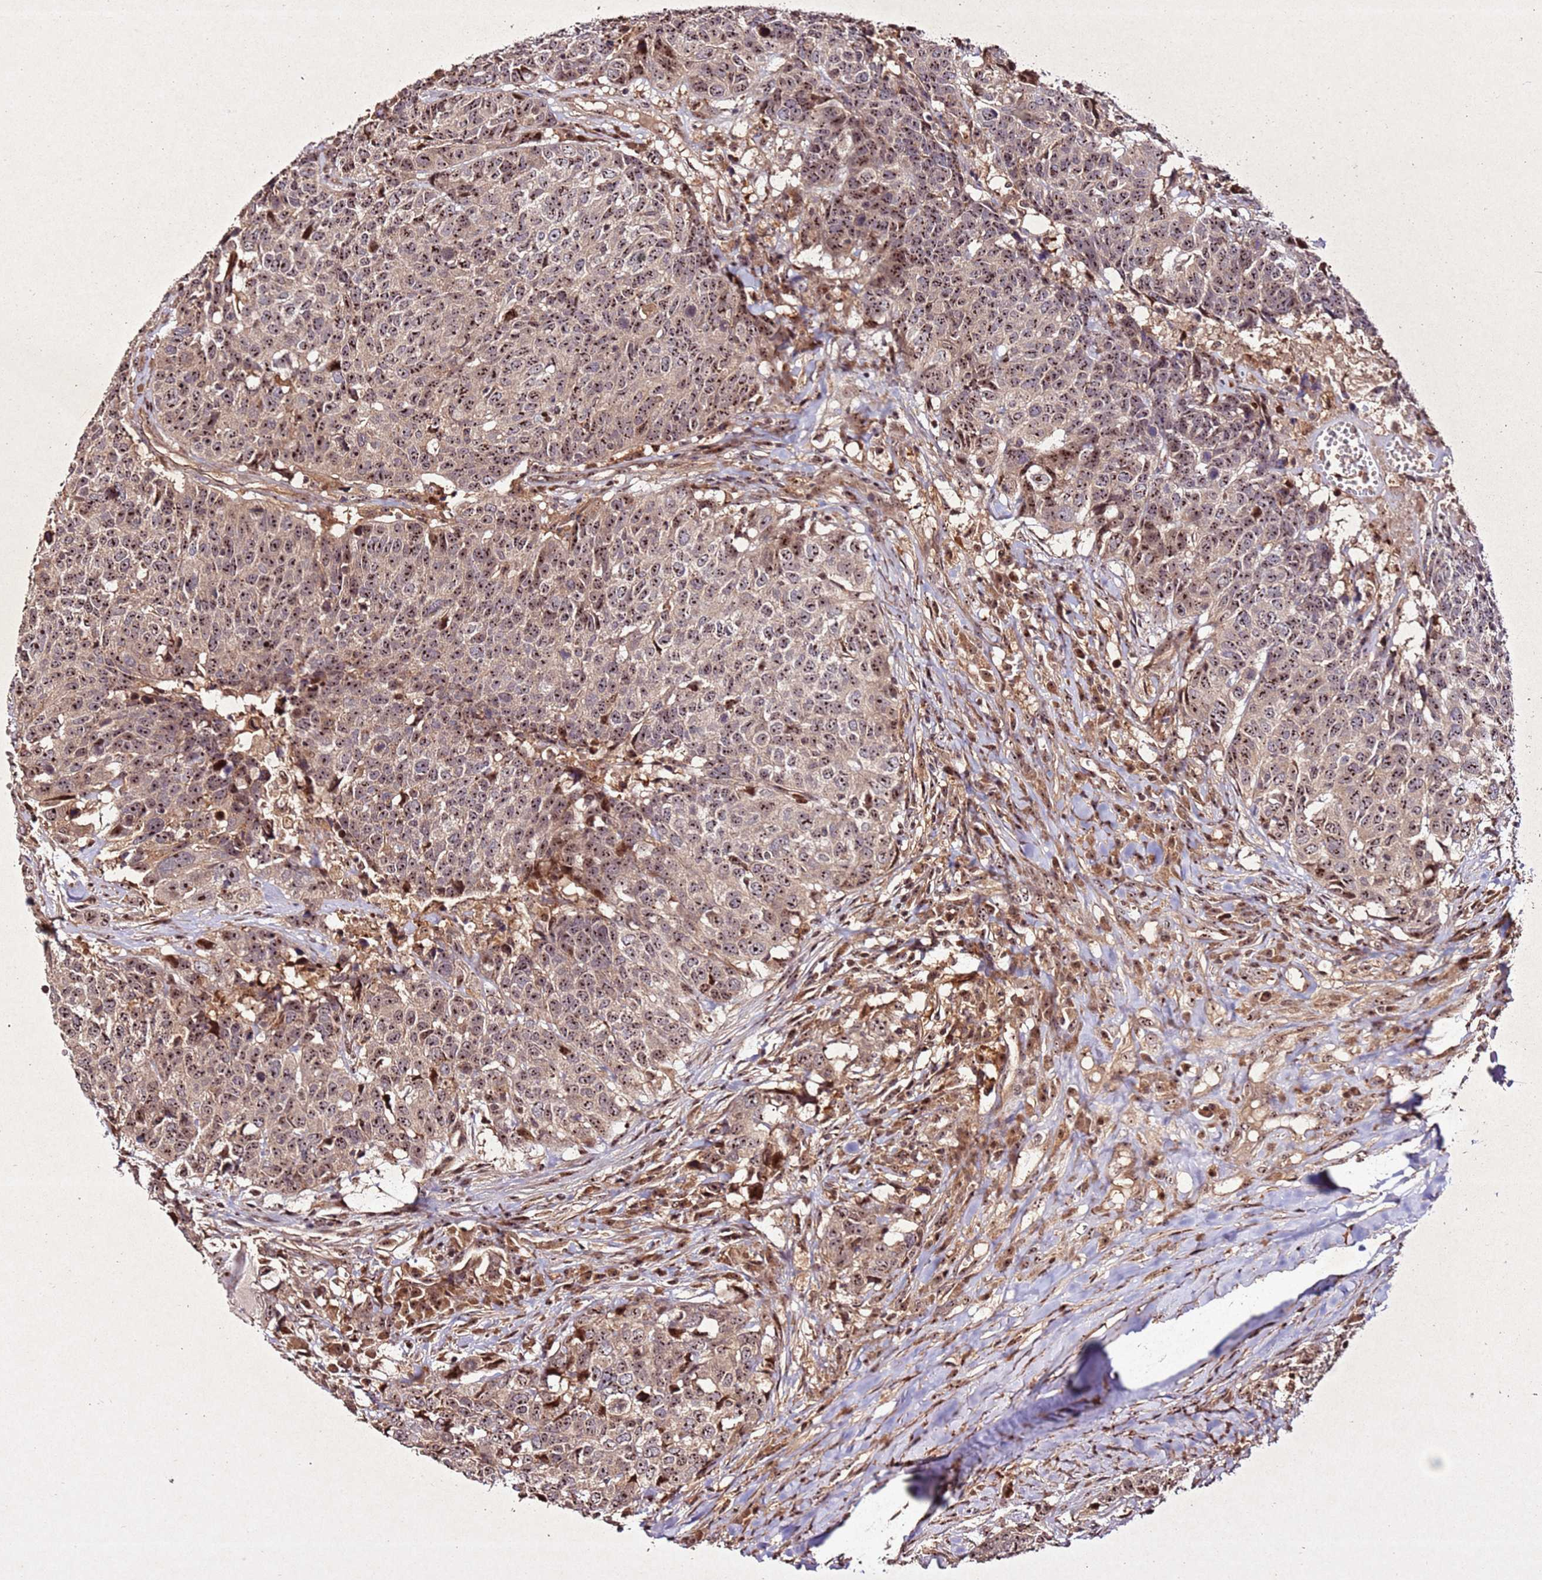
{"staining": {"intensity": "moderate", "quantity": ">75%", "location": "nuclear"}, "tissue": "head and neck cancer", "cell_type": "Tumor cells", "image_type": "cancer", "snomed": [{"axis": "morphology", "description": "Normal tissue, NOS"}, {"axis": "morphology", "description": "Squamous cell carcinoma, NOS"}, {"axis": "topography", "description": "Skeletal muscle"}, {"axis": "topography", "description": "Vascular tissue"}, {"axis": "topography", "description": "Peripheral nerve tissue"}, {"axis": "topography", "description": "Head-Neck"}], "caption": "There is medium levels of moderate nuclear positivity in tumor cells of squamous cell carcinoma (head and neck), as demonstrated by immunohistochemical staining (brown color).", "gene": "PTMA", "patient": {"sex": "male", "age": 66}}